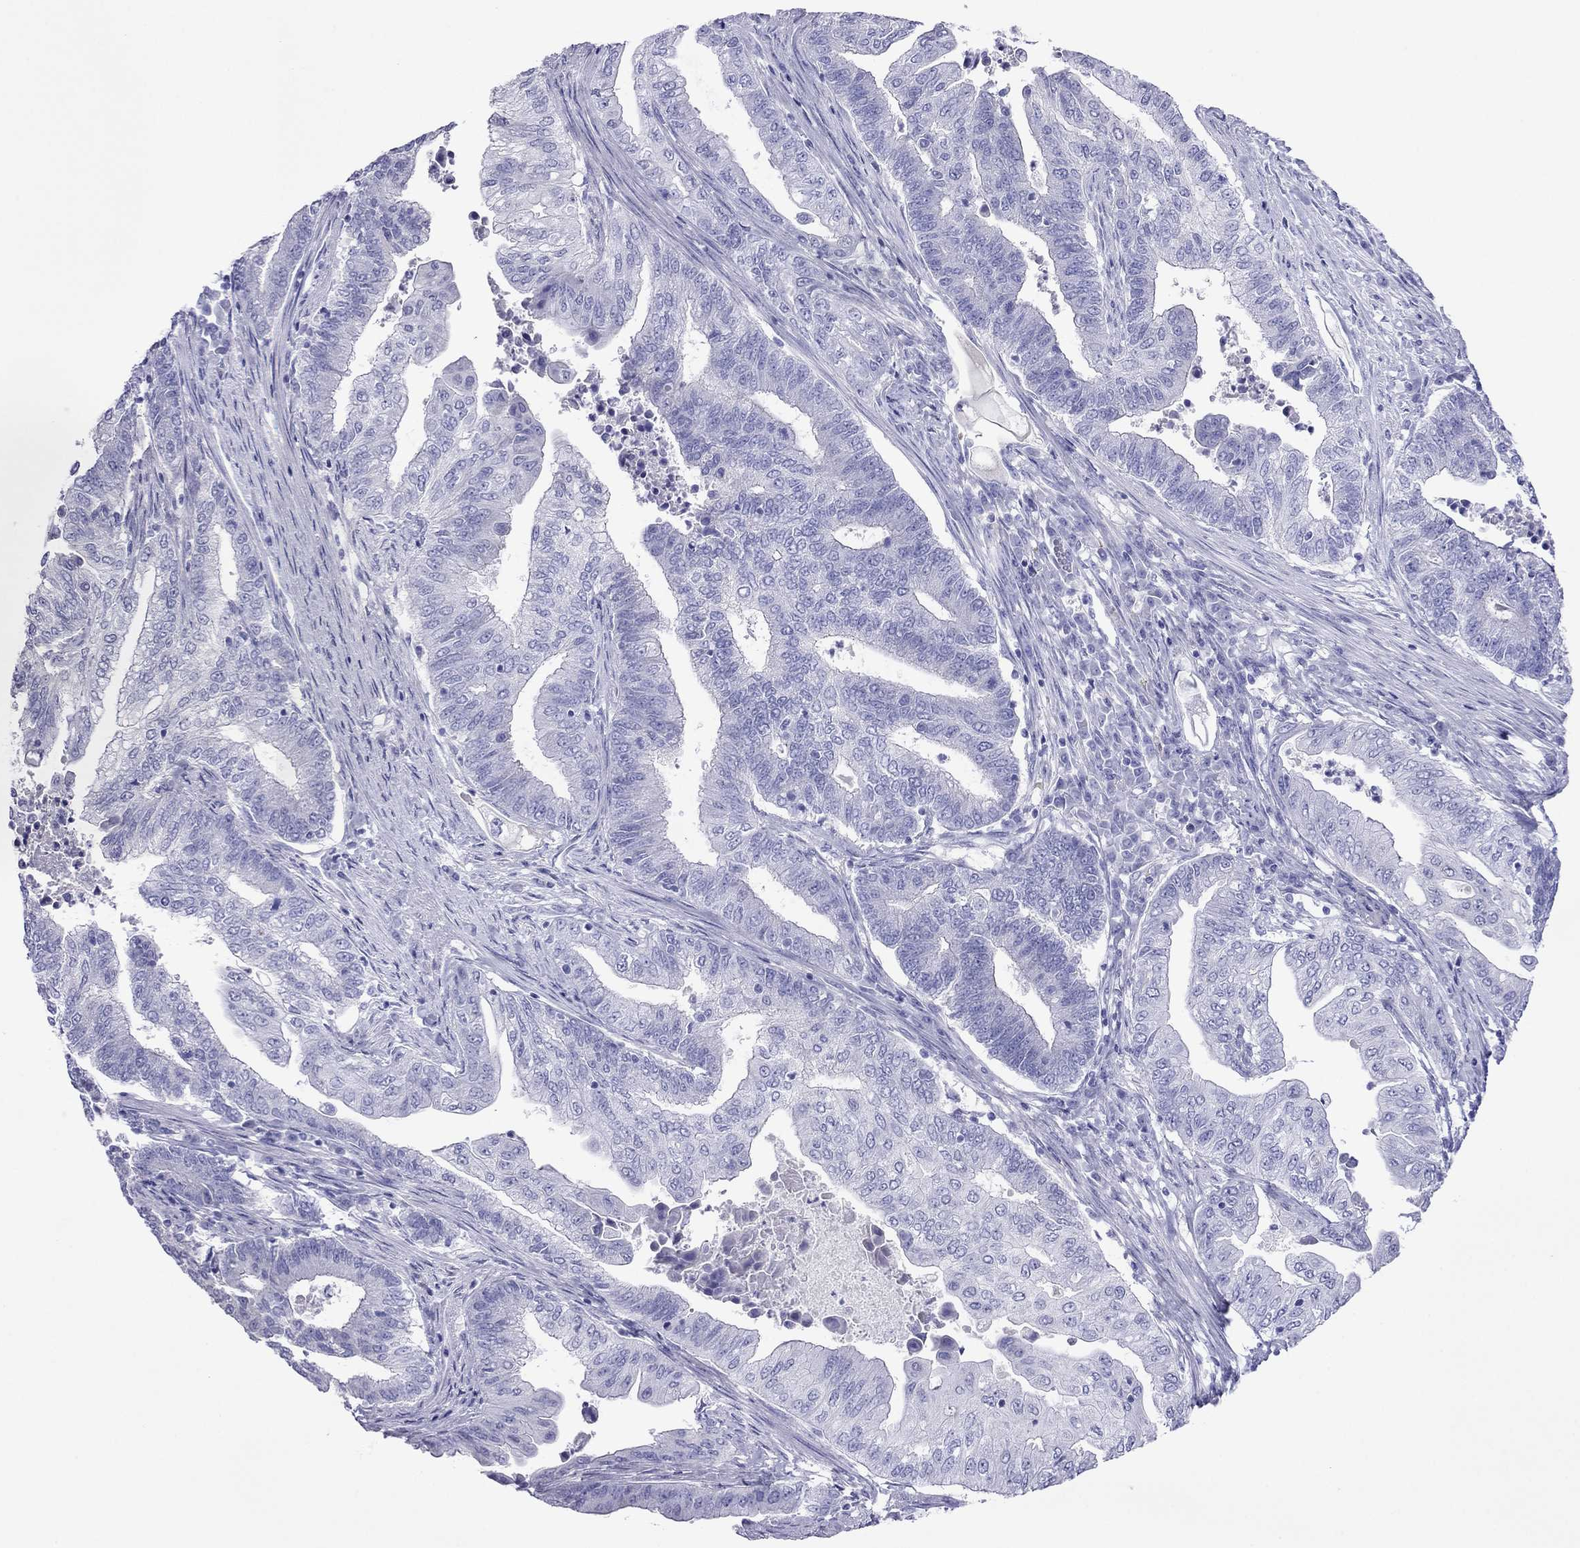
{"staining": {"intensity": "negative", "quantity": "none", "location": "none"}, "tissue": "endometrial cancer", "cell_type": "Tumor cells", "image_type": "cancer", "snomed": [{"axis": "morphology", "description": "Adenocarcinoma, NOS"}, {"axis": "topography", "description": "Uterus"}, {"axis": "topography", "description": "Endometrium"}], "caption": "Immunohistochemical staining of endometrial cancer displays no significant expression in tumor cells.", "gene": "PCDHA6", "patient": {"sex": "female", "age": 54}}